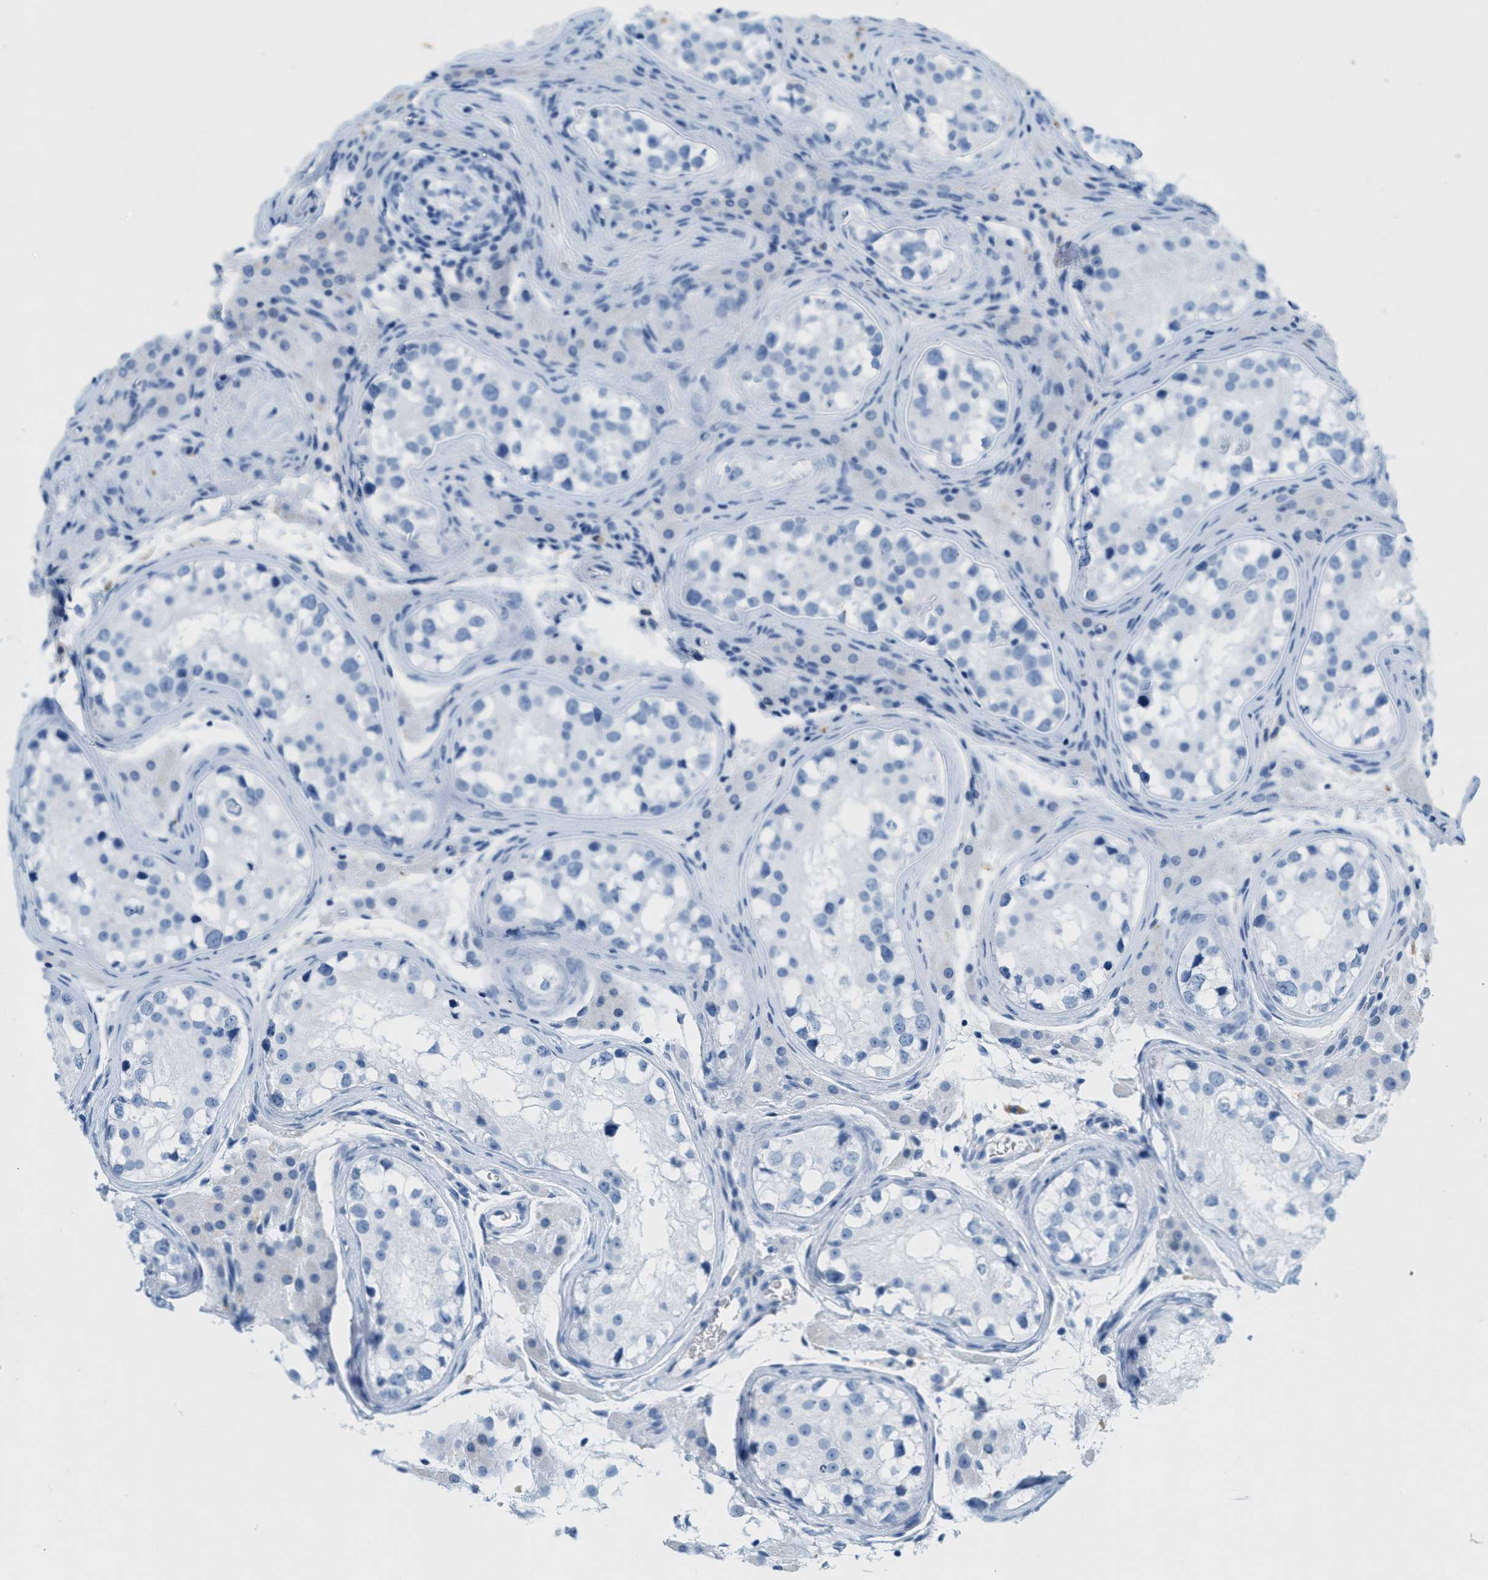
{"staining": {"intensity": "negative", "quantity": "none", "location": "none"}, "tissue": "testis cancer", "cell_type": "Tumor cells", "image_type": "cancer", "snomed": [{"axis": "morphology", "description": "Carcinoma, Embryonal, NOS"}, {"axis": "topography", "description": "Testis"}], "caption": "Tumor cells are negative for protein expression in human testis embryonal carcinoma.", "gene": "GPM6A", "patient": {"sex": "male", "age": 21}}